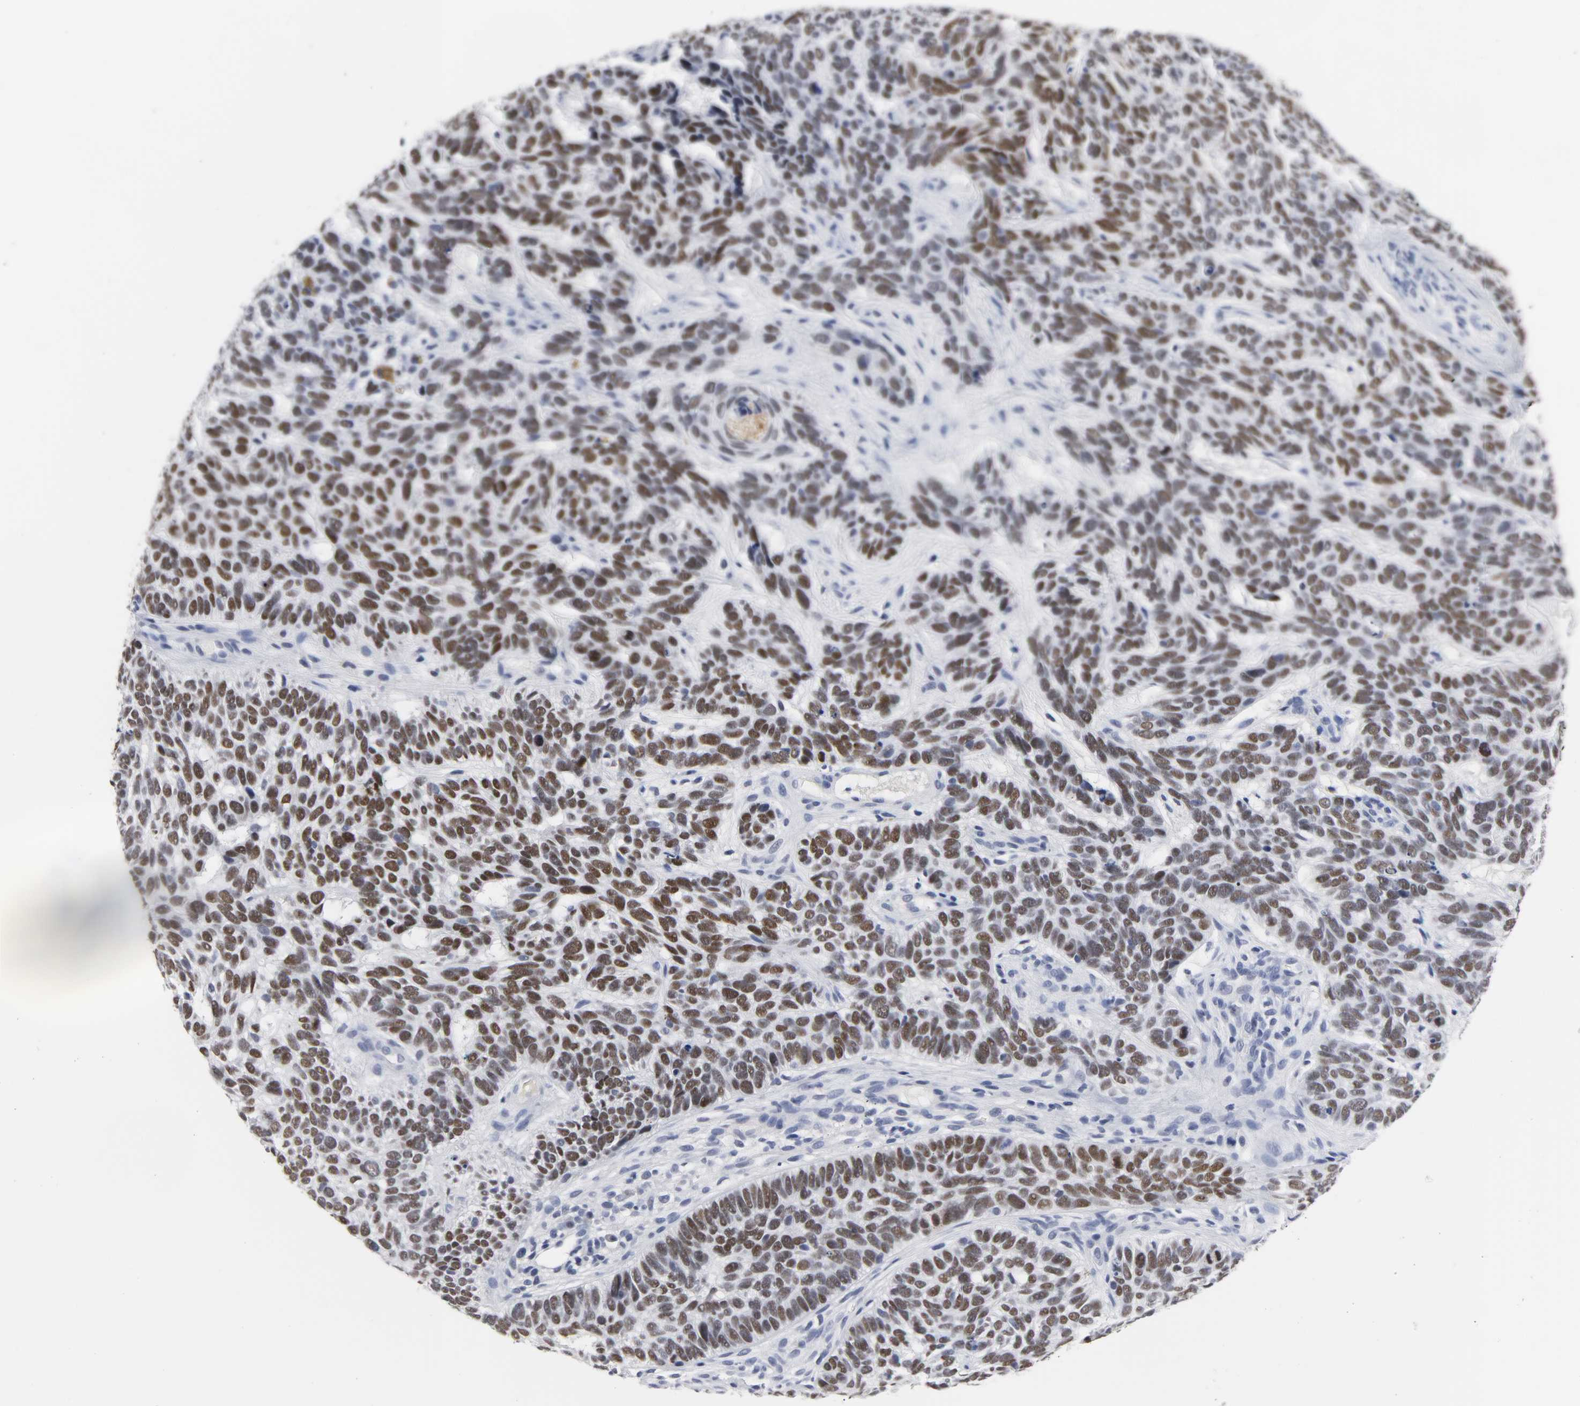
{"staining": {"intensity": "moderate", "quantity": "25%-75%", "location": "nuclear"}, "tissue": "skin cancer", "cell_type": "Tumor cells", "image_type": "cancer", "snomed": [{"axis": "morphology", "description": "Basal cell carcinoma"}, {"axis": "topography", "description": "Skin"}], "caption": "A brown stain shows moderate nuclear positivity of a protein in basal cell carcinoma (skin) tumor cells. The protein is shown in brown color, while the nuclei are stained blue.", "gene": "GRHL2", "patient": {"sex": "male", "age": 87}}